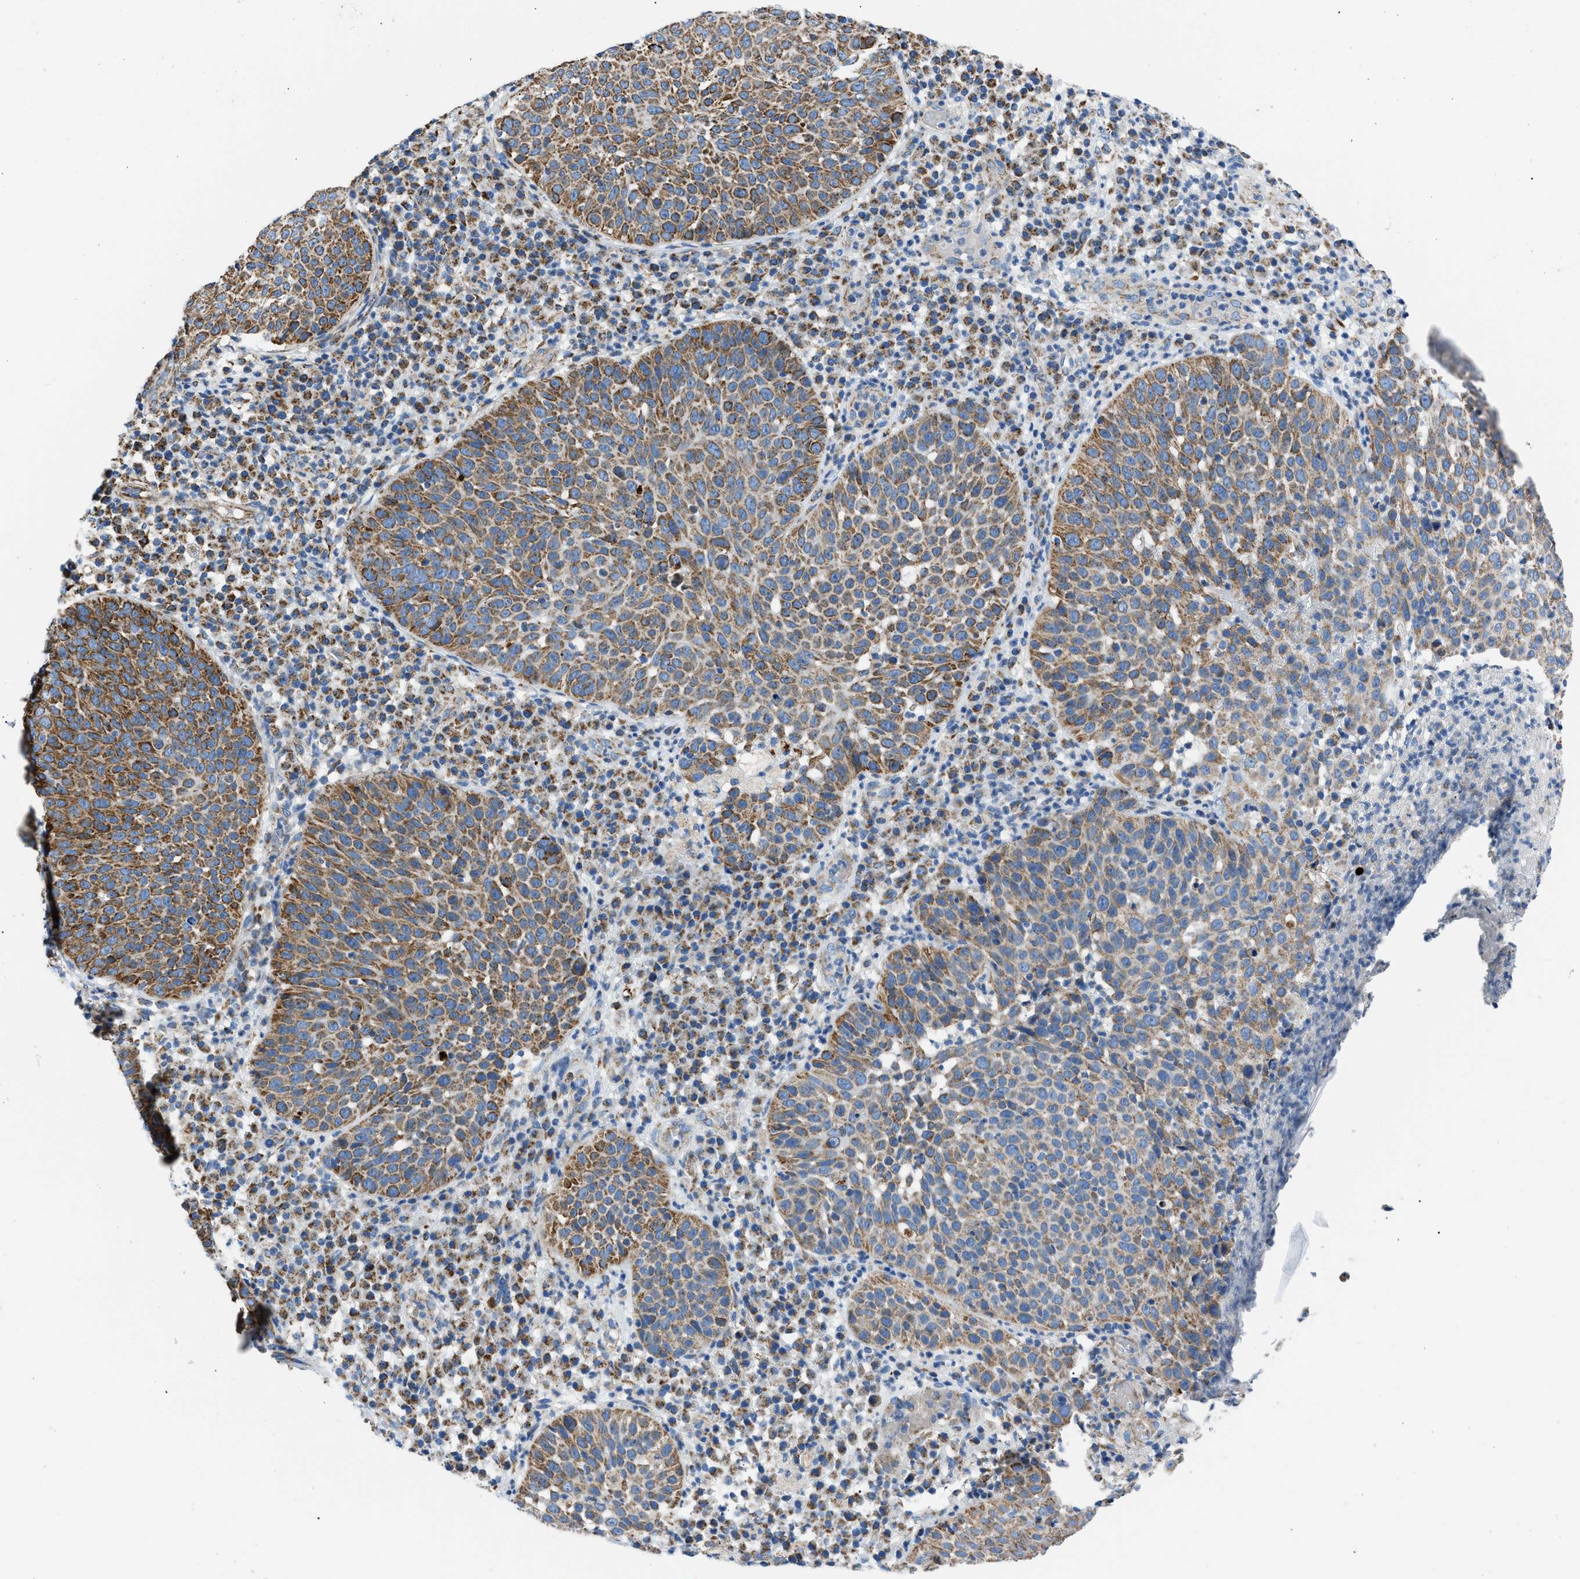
{"staining": {"intensity": "moderate", "quantity": ">75%", "location": "cytoplasmic/membranous"}, "tissue": "skin cancer", "cell_type": "Tumor cells", "image_type": "cancer", "snomed": [{"axis": "morphology", "description": "Squamous cell carcinoma in situ, NOS"}, {"axis": "morphology", "description": "Squamous cell carcinoma, NOS"}, {"axis": "topography", "description": "Skin"}], "caption": "A micrograph of skin cancer stained for a protein exhibits moderate cytoplasmic/membranous brown staining in tumor cells. (Brightfield microscopy of DAB IHC at high magnification).", "gene": "PHB2", "patient": {"sex": "male", "age": 93}}